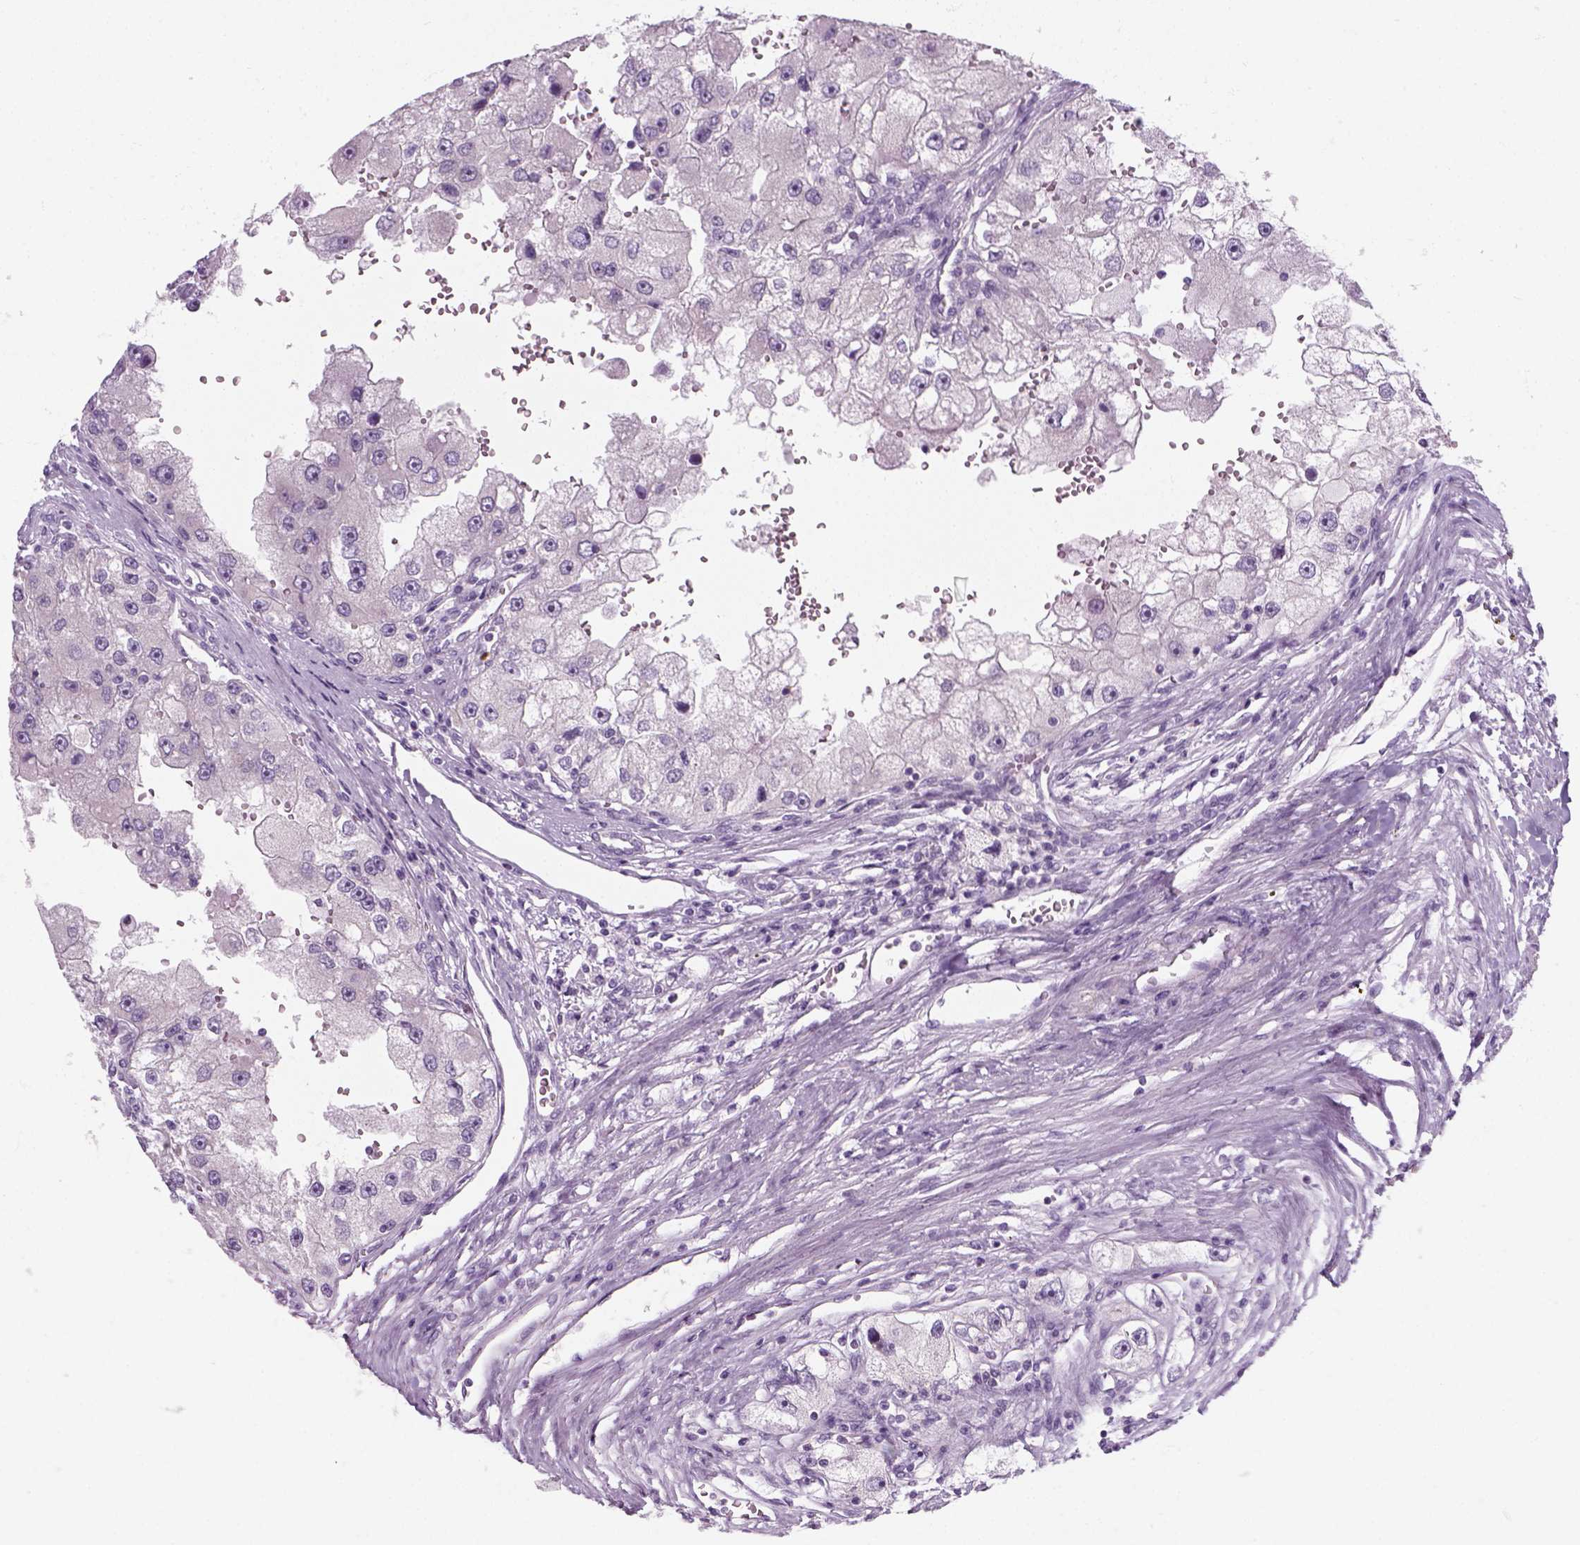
{"staining": {"intensity": "negative", "quantity": "none", "location": "none"}, "tissue": "renal cancer", "cell_type": "Tumor cells", "image_type": "cancer", "snomed": [{"axis": "morphology", "description": "Adenocarcinoma, NOS"}, {"axis": "topography", "description": "Kidney"}], "caption": "Tumor cells show no significant positivity in renal adenocarcinoma.", "gene": "IL4", "patient": {"sex": "male", "age": 63}}